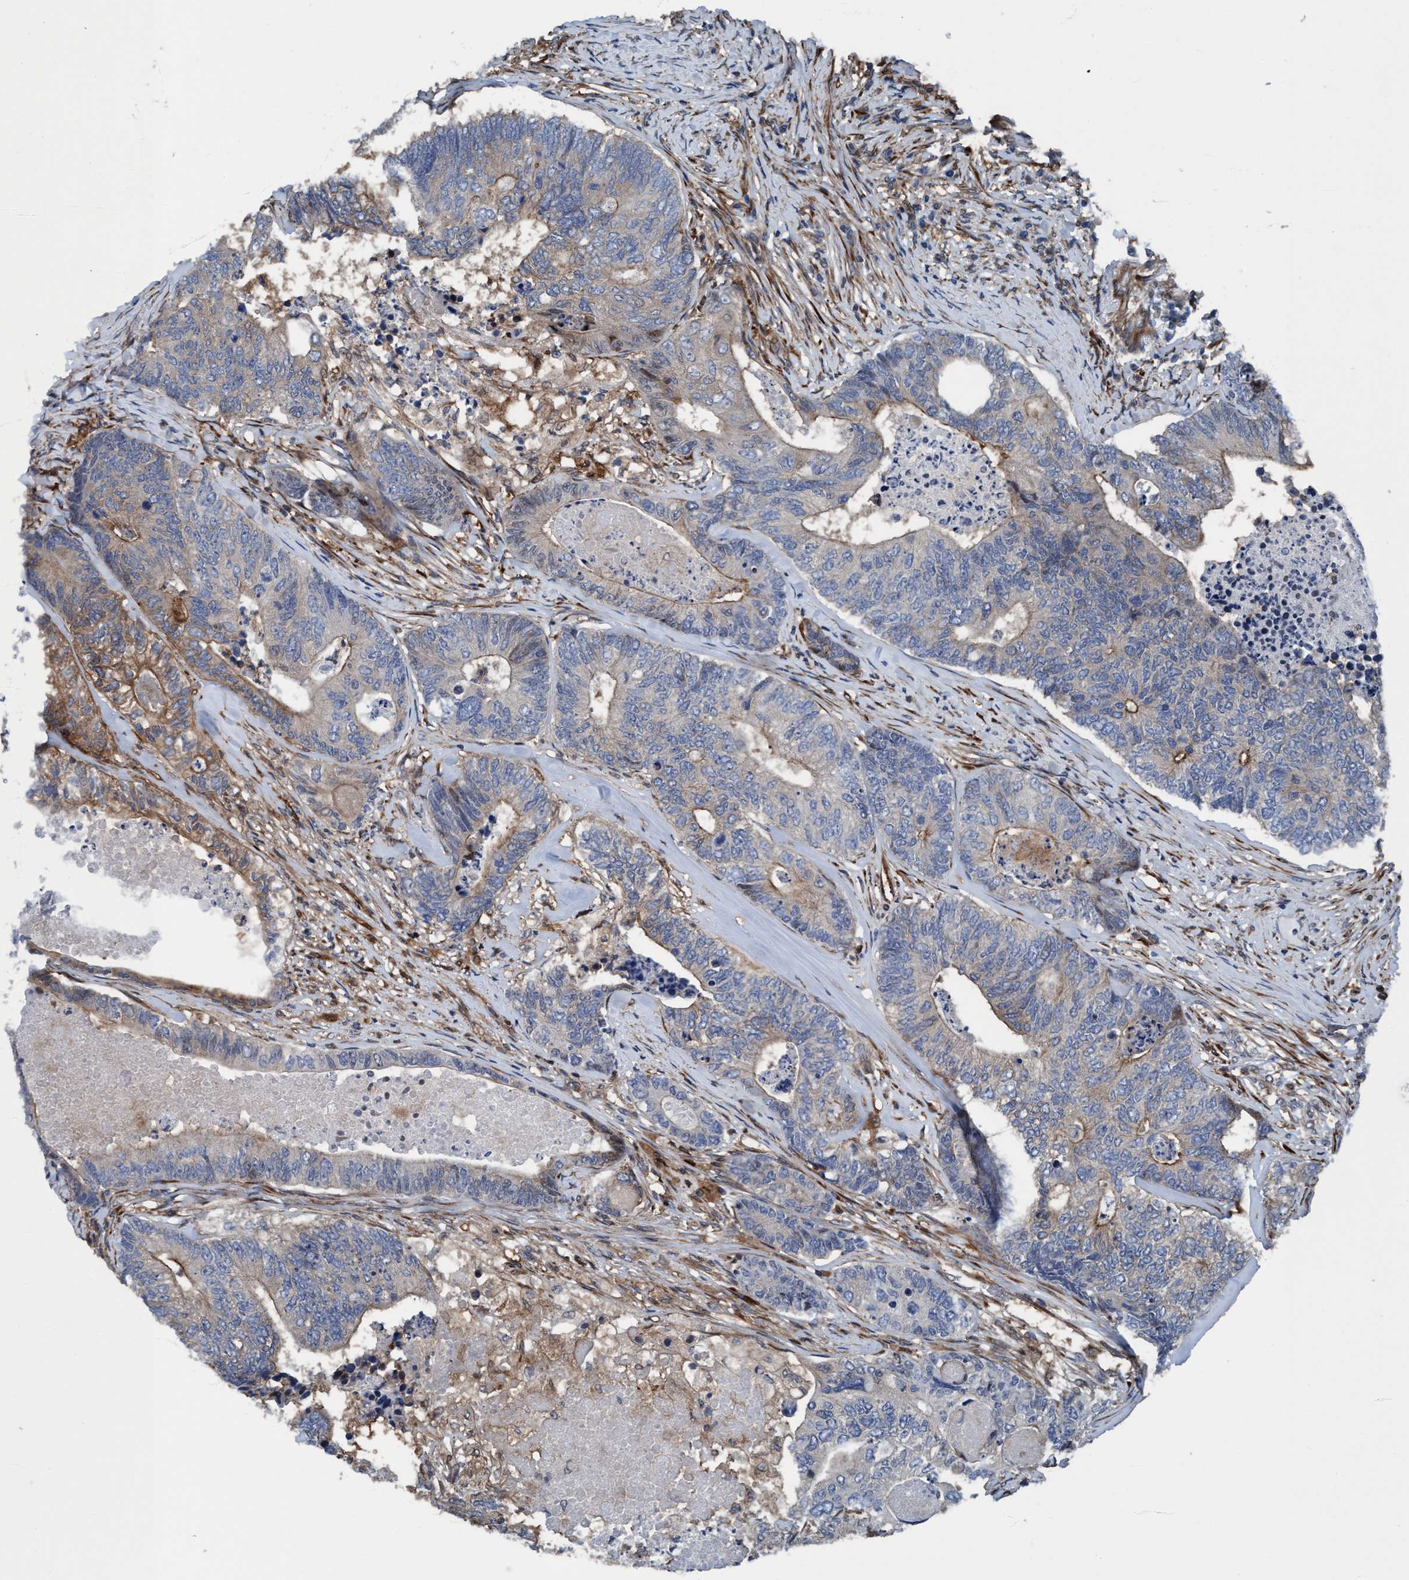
{"staining": {"intensity": "negative", "quantity": "none", "location": "none"}, "tissue": "colorectal cancer", "cell_type": "Tumor cells", "image_type": "cancer", "snomed": [{"axis": "morphology", "description": "Adenocarcinoma, NOS"}, {"axis": "topography", "description": "Colon"}], "caption": "DAB immunohistochemical staining of human colorectal adenocarcinoma demonstrates no significant expression in tumor cells.", "gene": "NMT1", "patient": {"sex": "female", "age": 67}}